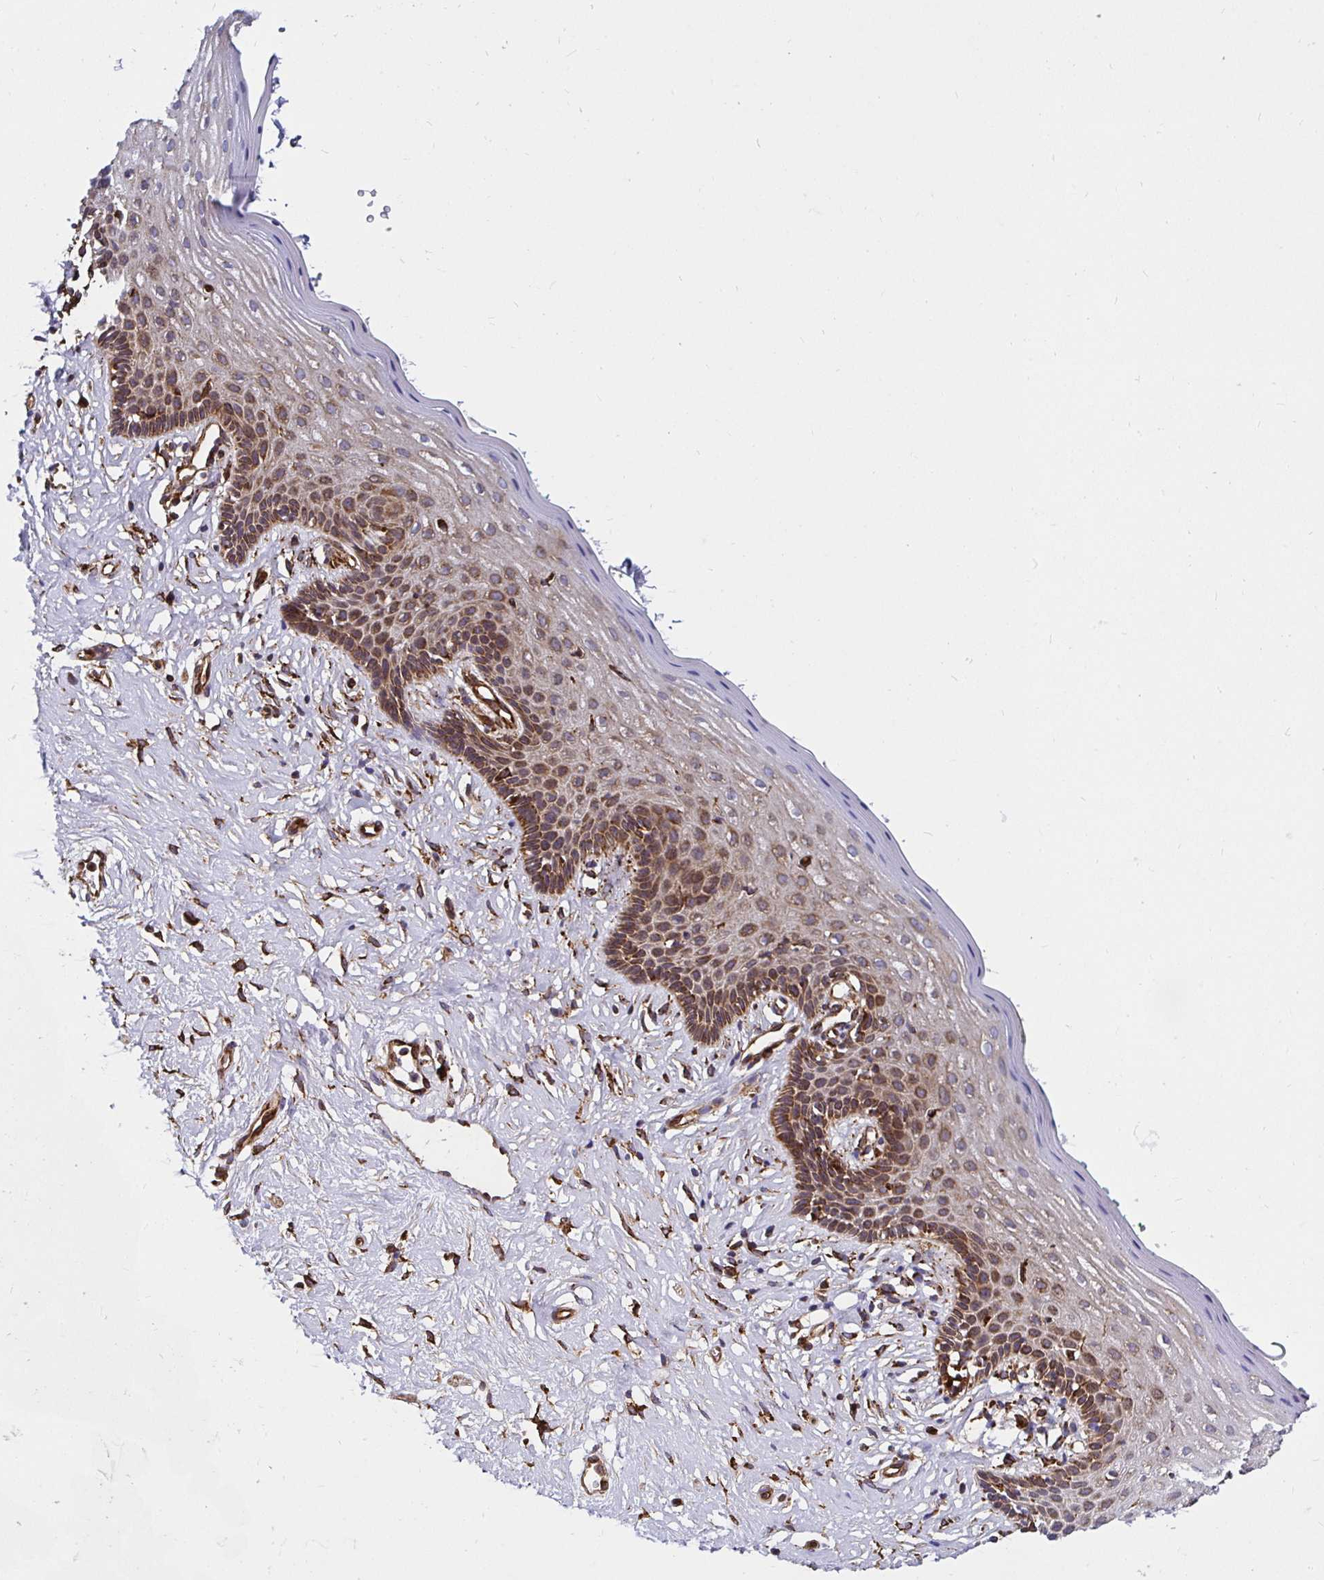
{"staining": {"intensity": "strong", "quantity": ">75%", "location": "cytoplasmic/membranous"}, "tissue": "vagina", "cell_type": "Squamous epithelial cells", "image_type": "normal", "snomed": [{"axis": "morphology", "description": "Normal tissue, NOS"}, {"axis": "topography", "description": "Vagina"}], "caption": "Immunohistochemistry histopathology image of benign vagina: vagina stained using IHC demonstrates high levels of strong protein expression localized specifically in the cytoplasmic/membranous of squamous epithelial cells, appearing as a cytoplasmic/membranous brown color.", "gene": "SMYD3", "patient": {"sex": "female", "age": 42}}